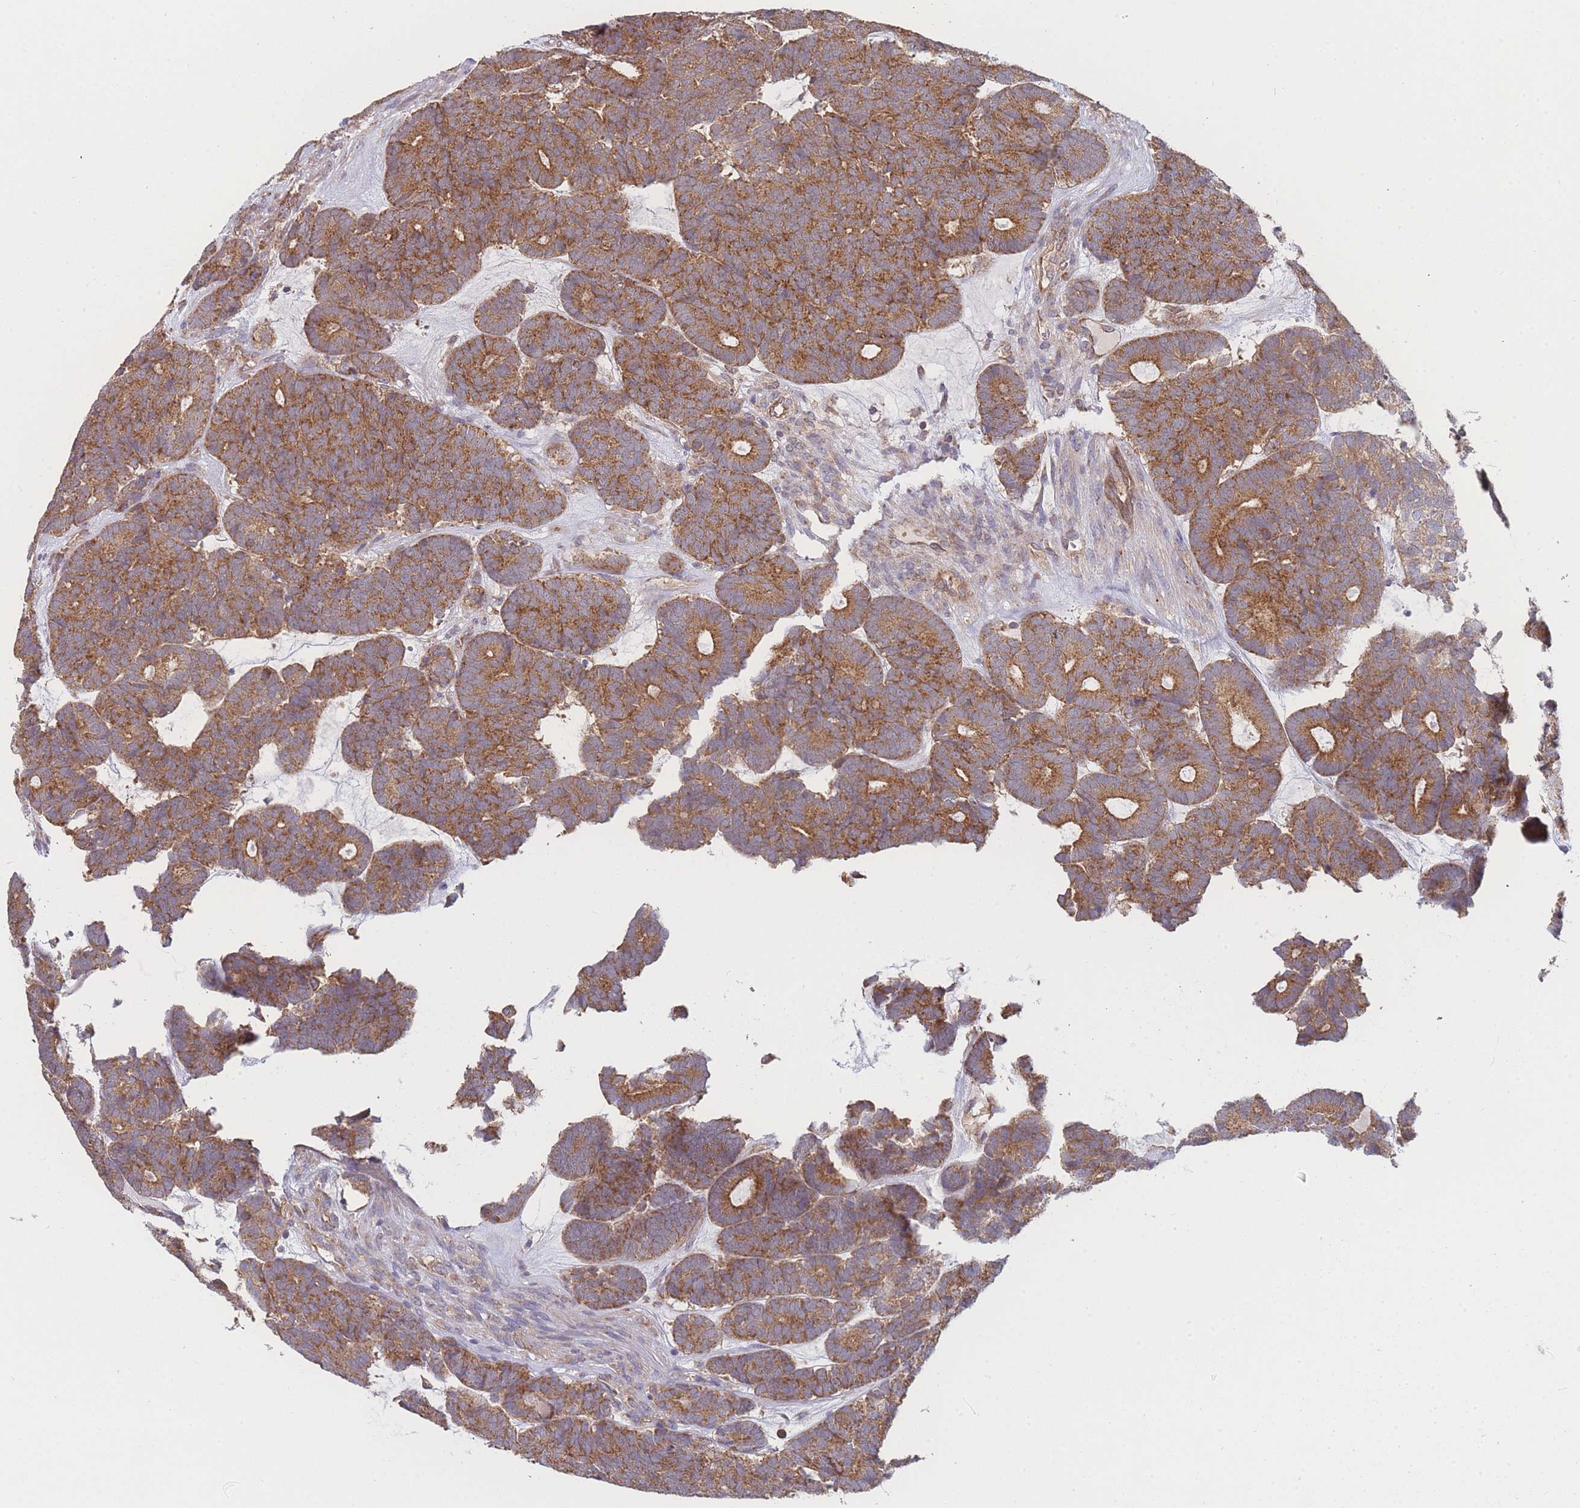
{"staining": {"intensity": "strong", "quantity": ">75%", "location": "cytoplasmic/membranous"}, "tissue": "head and neck cancer", "cell_type": "Tumor cells", "image_type": "cancer", "snomed": [{"axis": "morphology", "description": "Adenocarcinoma, NOS"}, {"axis": "topography", "description": "Head-Neck"}], "caption": "Human head and neck cancer (adenocarcinoma) stained with a brown dye reveals strong cytoplasmic/membranous positive positivity in approximately >75% of tumor cells.", "gene": "MRPS18B", "patient": {"sex": "female", "age": 81}}